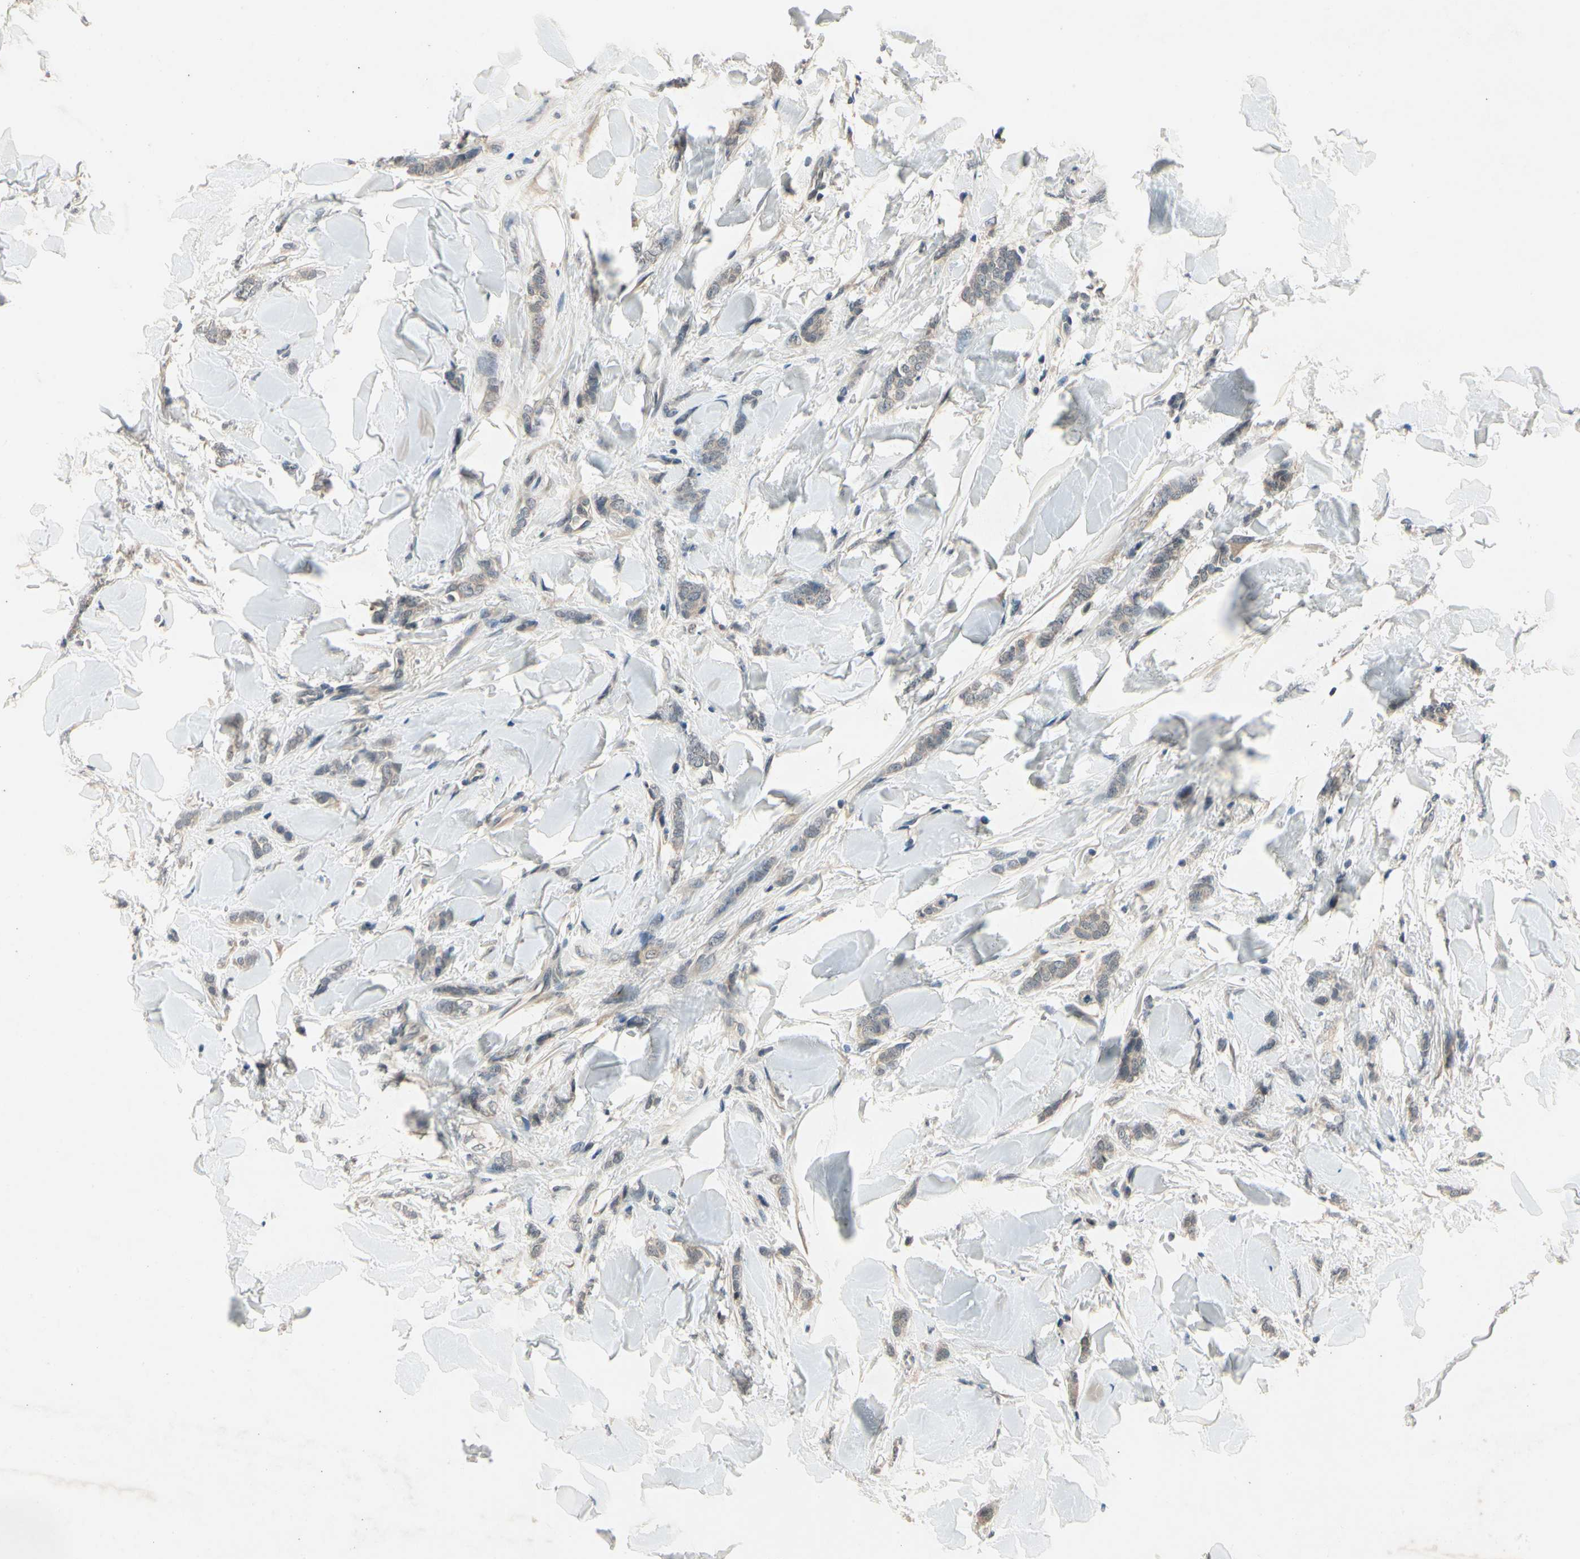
{"staining": {"intensity": "weak", "quantity": ">75%", "location": "cytoplasmic/membranous"}, "tissue": "breast cancer", "cell_type": "Tumor cells", "image_type": "cancer", "snomed": [{"axis": "morphology", "description": "Lobular carcinoma"}, {"axis": "topography", "description": "Skin"}, {"axis": "topography", "description": "Breast"}], "caption": "Immunohistochemistry (DAB) staining of breast cancer exhibits weak cytoplasmic/membranous protein staining in about >75% of tumor cells.", "gene": "DPY19L3", "patient": {"sex": "female", "age": 46}}